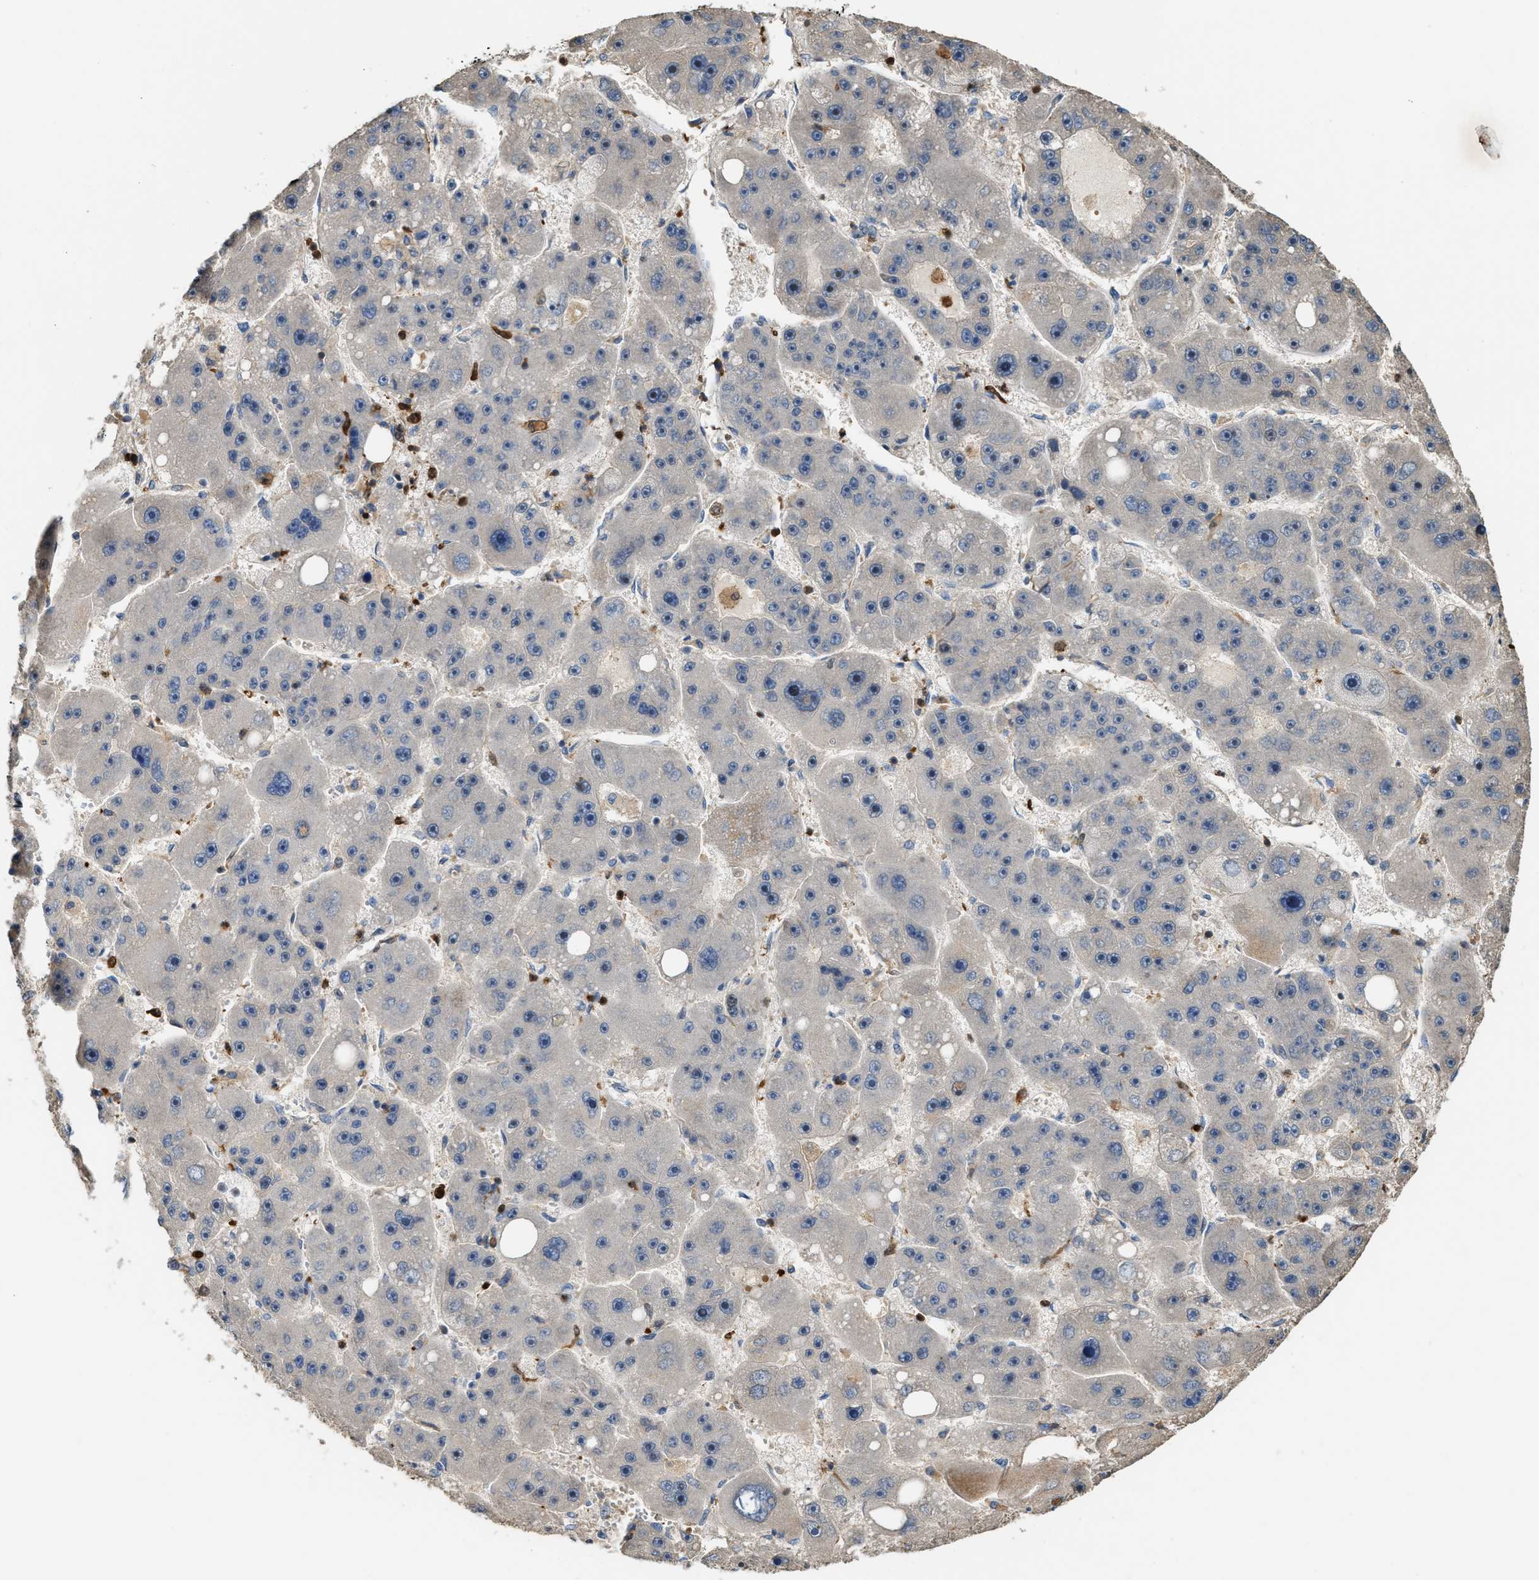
{"staining": {"intensity": "negative", "quantity": "none", "location": "none"}, "tissue": "liver cancer", "cell_type": "Tumor cells", "image_type": "cancer", "snomed": [{"axis": "morphology", "description": "Carcinoma, Hepatocellular, NOS"}, {"axis": "topography", "description": "Liver"}], "caption": "Tumor cells show no significant staining in hepatocellular carcinoma (liver).", "gene": "SERPINB5", "patient": {"sex": "female", "age": 61}}